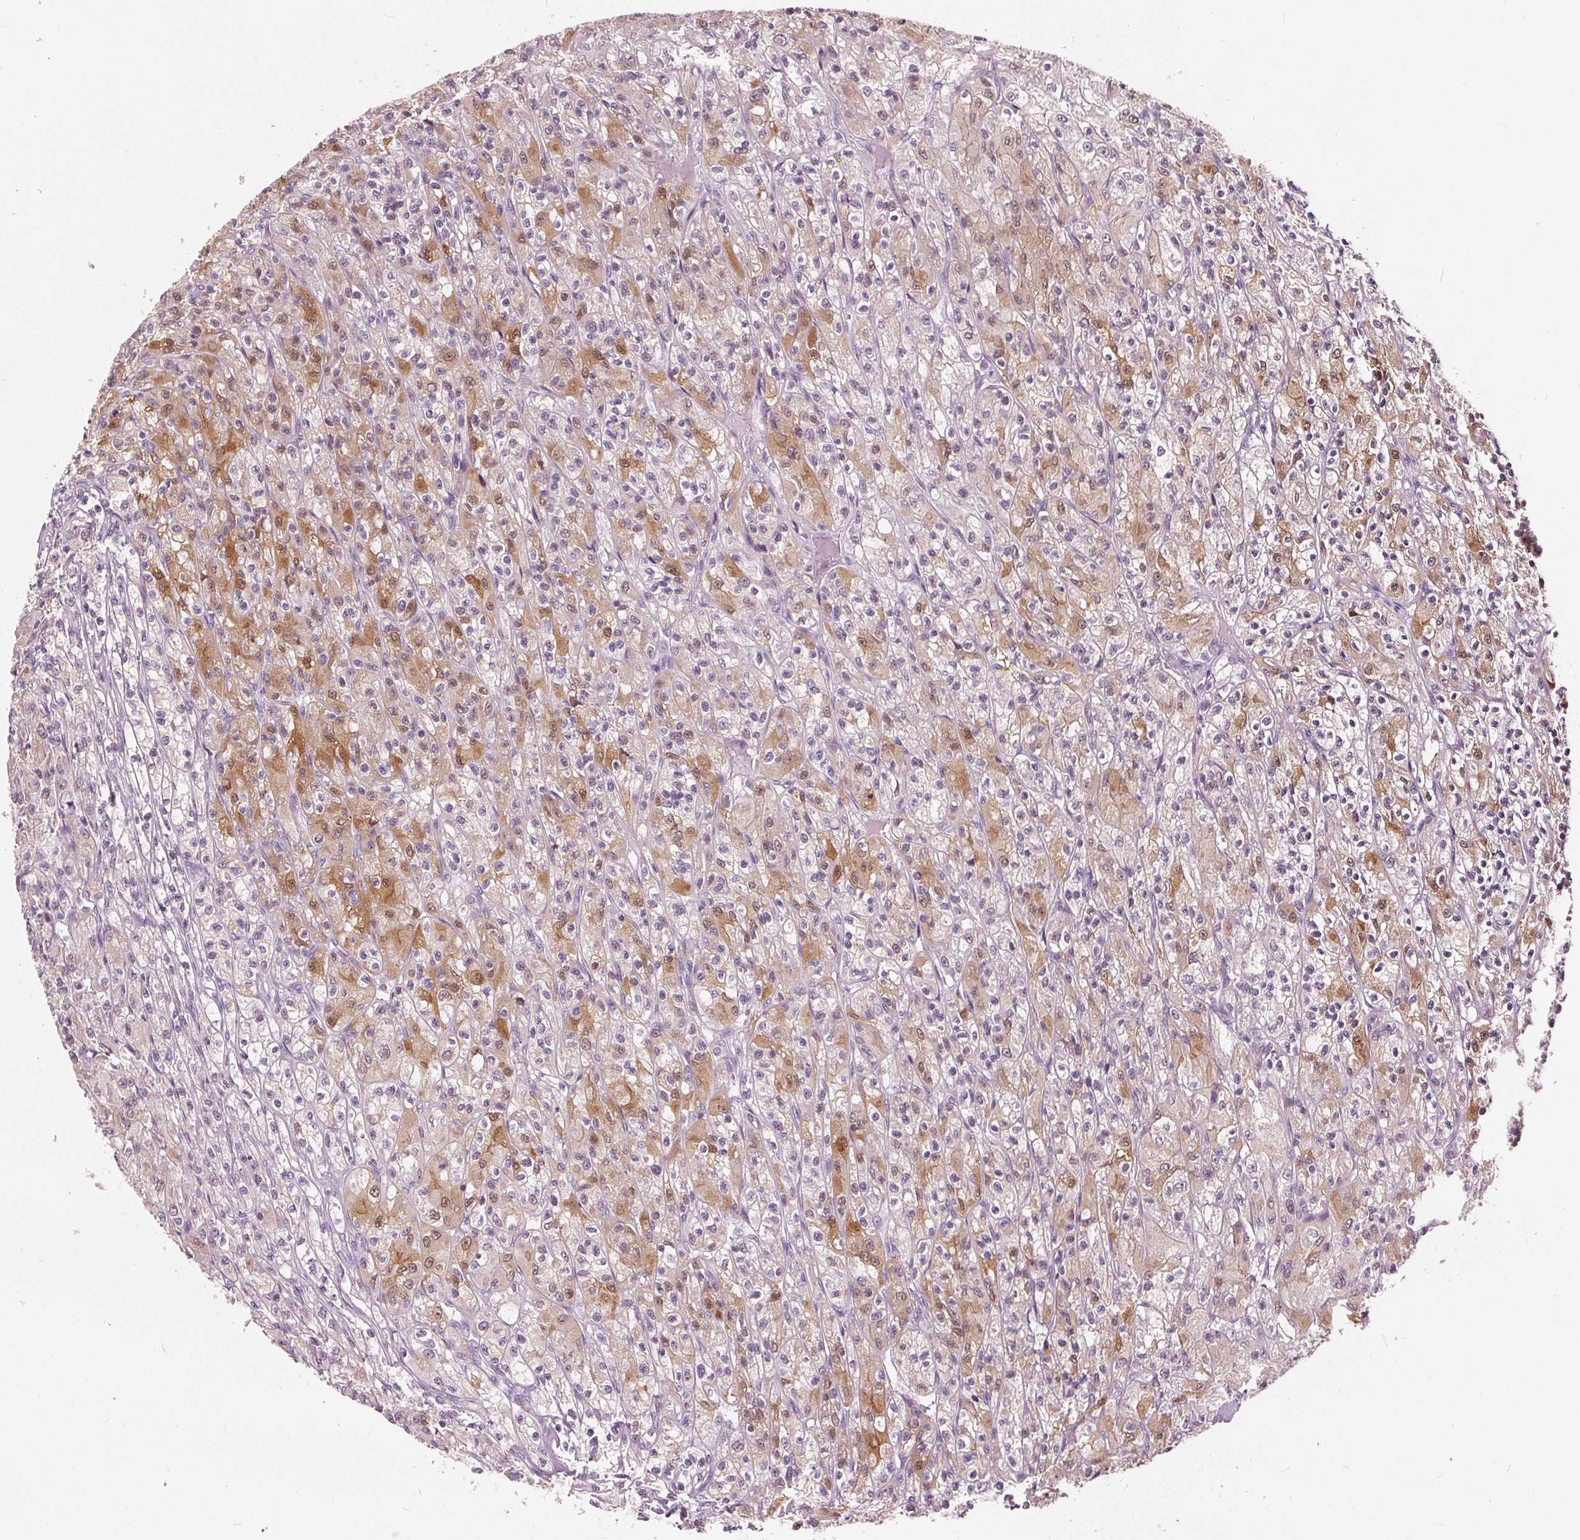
{"staining": {"intensity": "negative", "quantity": "none", "location": "none"}, "tissue": "renal cancer", "cell_type": "Tumor cells", "image_type": "cancer", "snomed": [{"axis": "morphology", "description": "Adenocarcinoma, NOS"}, {"axis": "topography", "description": "Kidney"}], "caption": "Immunohistochemistry micrograph of human renal cancer (adenocarcinoma) stained for a protein (brown), which shows no staining in tumor cells.", "gene": "TKFC", "patient": {"sex": "female", "age": 70}}